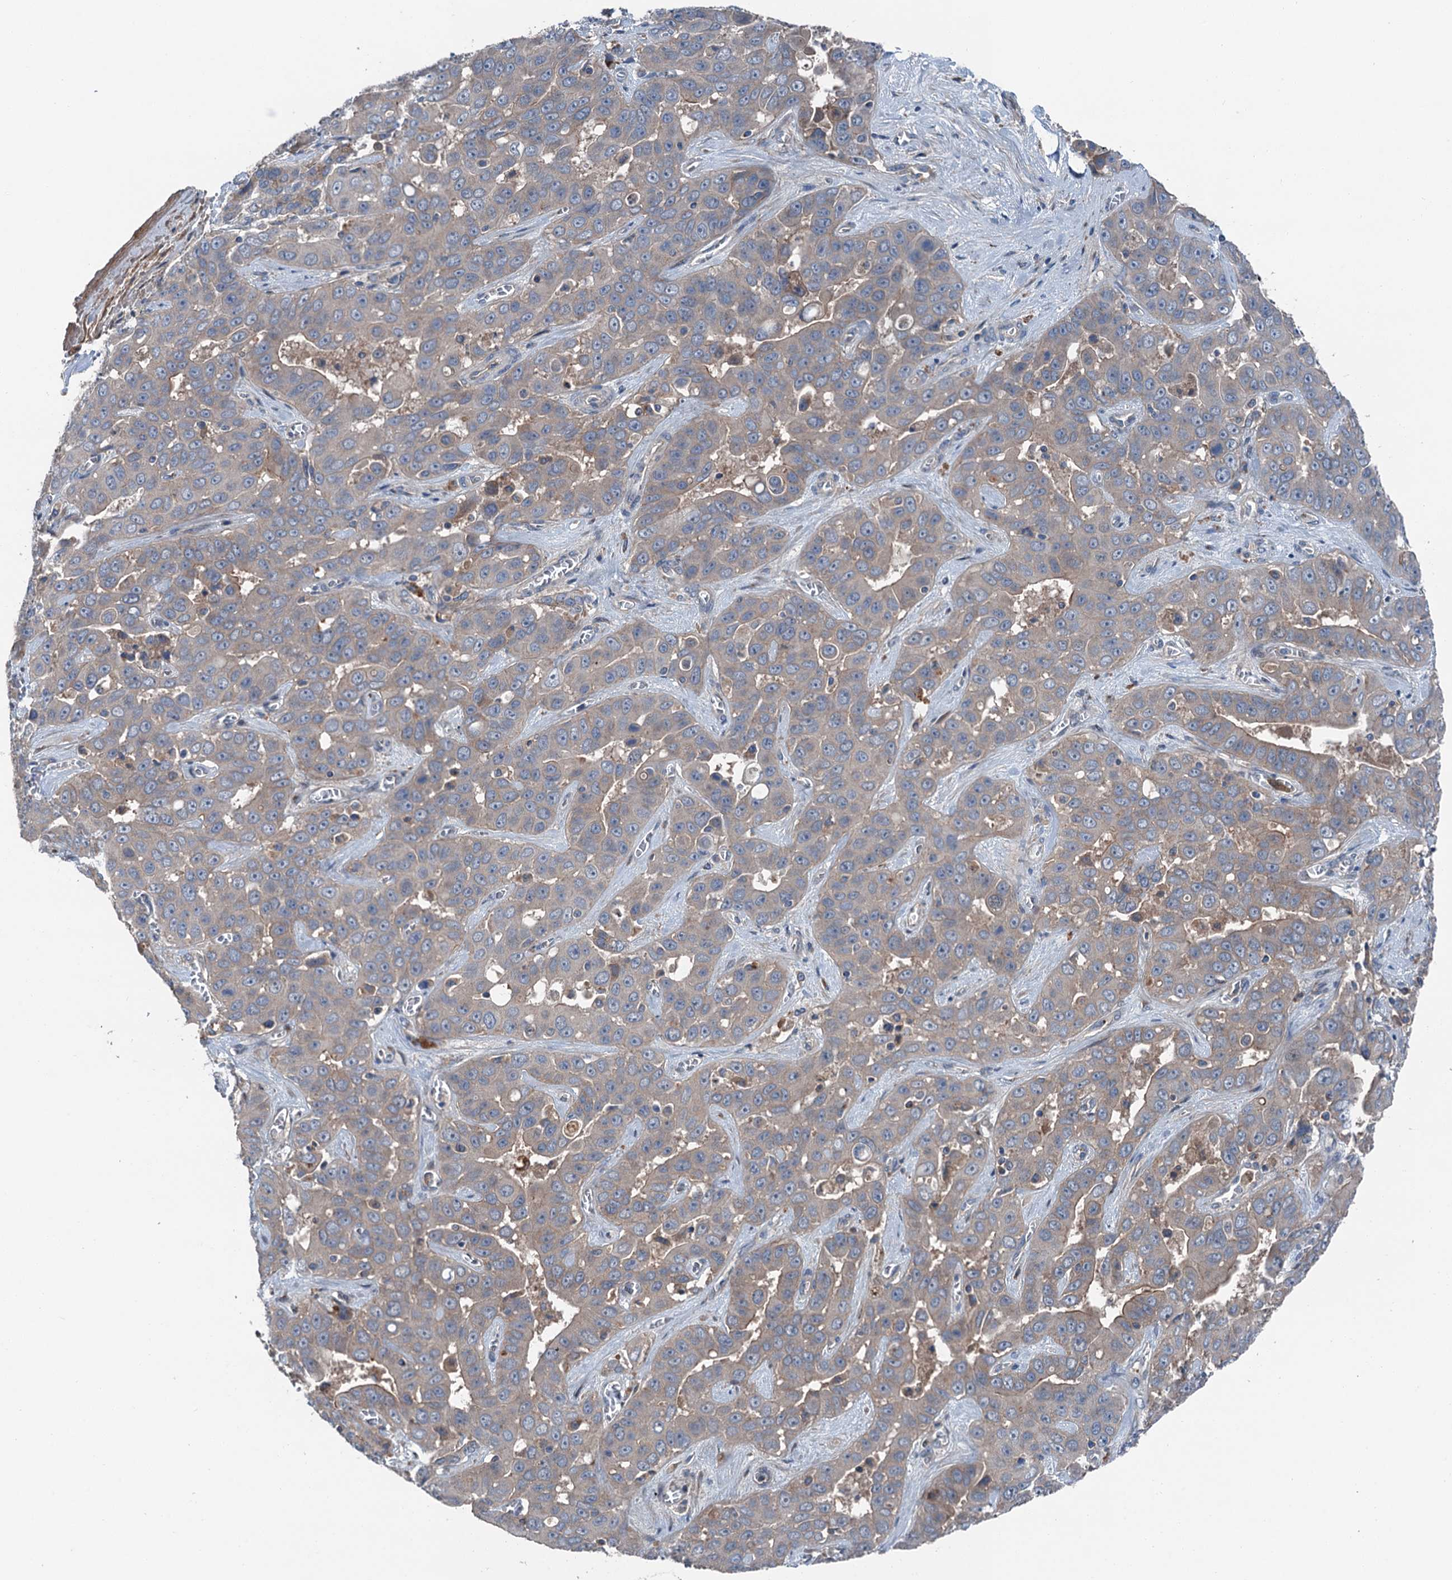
{"staining": {"intensity": "weak", "quantity": "25%-75%", "location": "cytoplasmic/membranous"}, "tissue": "liver cancer", "cell_type": "Tumor cells", "image_type": "cancer", "snomed": [{"axis": "morphology", "description": "Cholangiocarcinoma"}, {"axis": "topography", "description": "Liver"}], "caption": "This micrograph exhibits liver cholangiocarcinoma stained with IHC to label a protein in brown. The cytoplasmic/membranous of tumor cells show weak positivity for the protein. Nuclei are counter-stained blue.", "gene": "SLC2A10", "patient": {"sex": "female", "age": 52}}